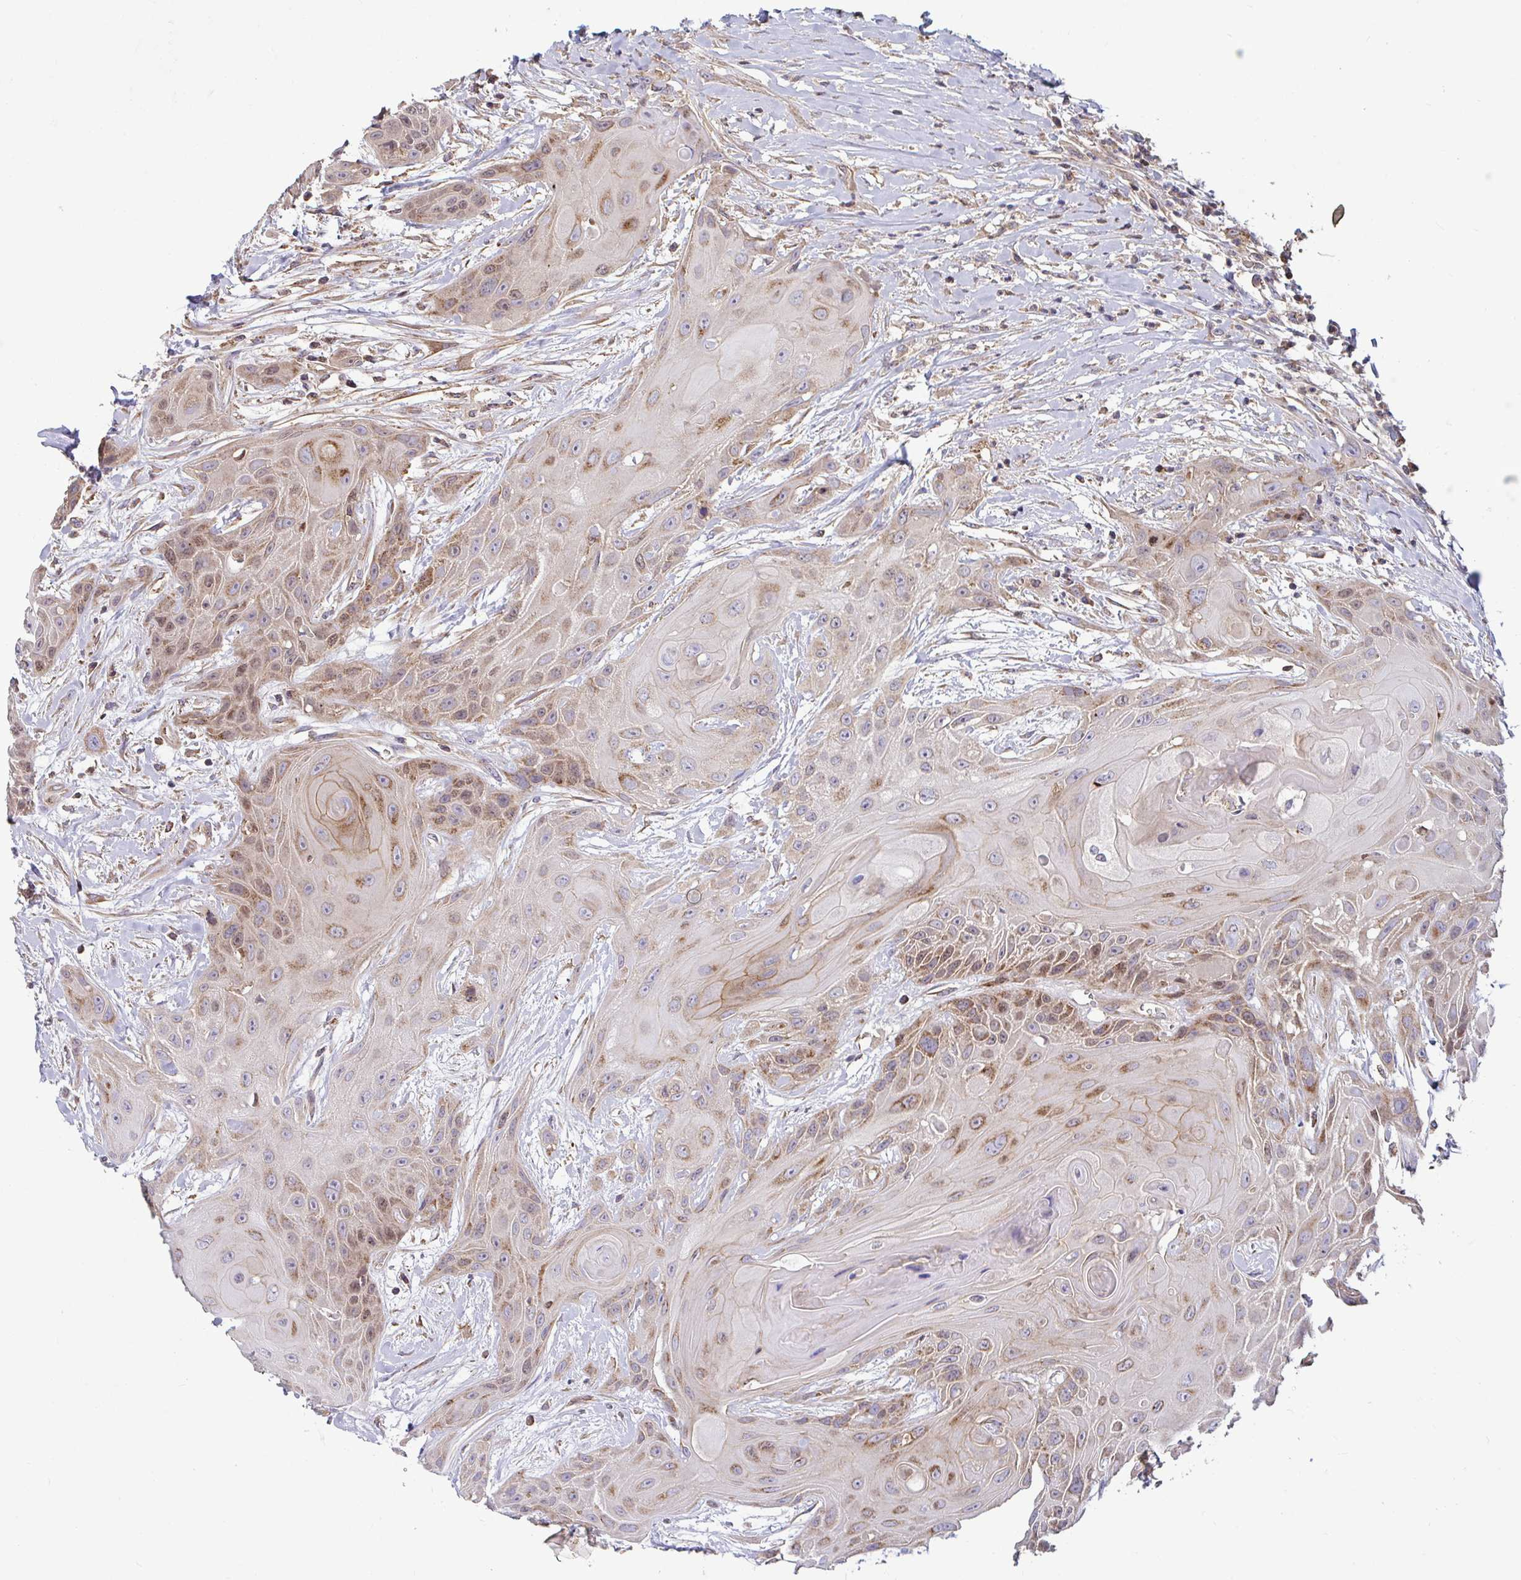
{"staining": {"intensity": "moderate", "quantity": ">75%", "location": "cytoplasmic/membranous"}, "tissue": "head and neck cancer", "cell_type": "Tumor cells", "image_type": "cancer", "snomed": [{"axis": "morphology", "description": "Squamous cell carcinoma, NOS"}, {"axis": "topography", "description": "Head-Neck"}], "caption": "Immunohistochemical staining of human head and neck cancer exhibits moderate cytoplasmic/membranous protein staining in approximately >75% of tumor cells. Nuclei are stained in blue.", "gene": "SPRY1", "patient": {"sex": "female", "age": 73}}